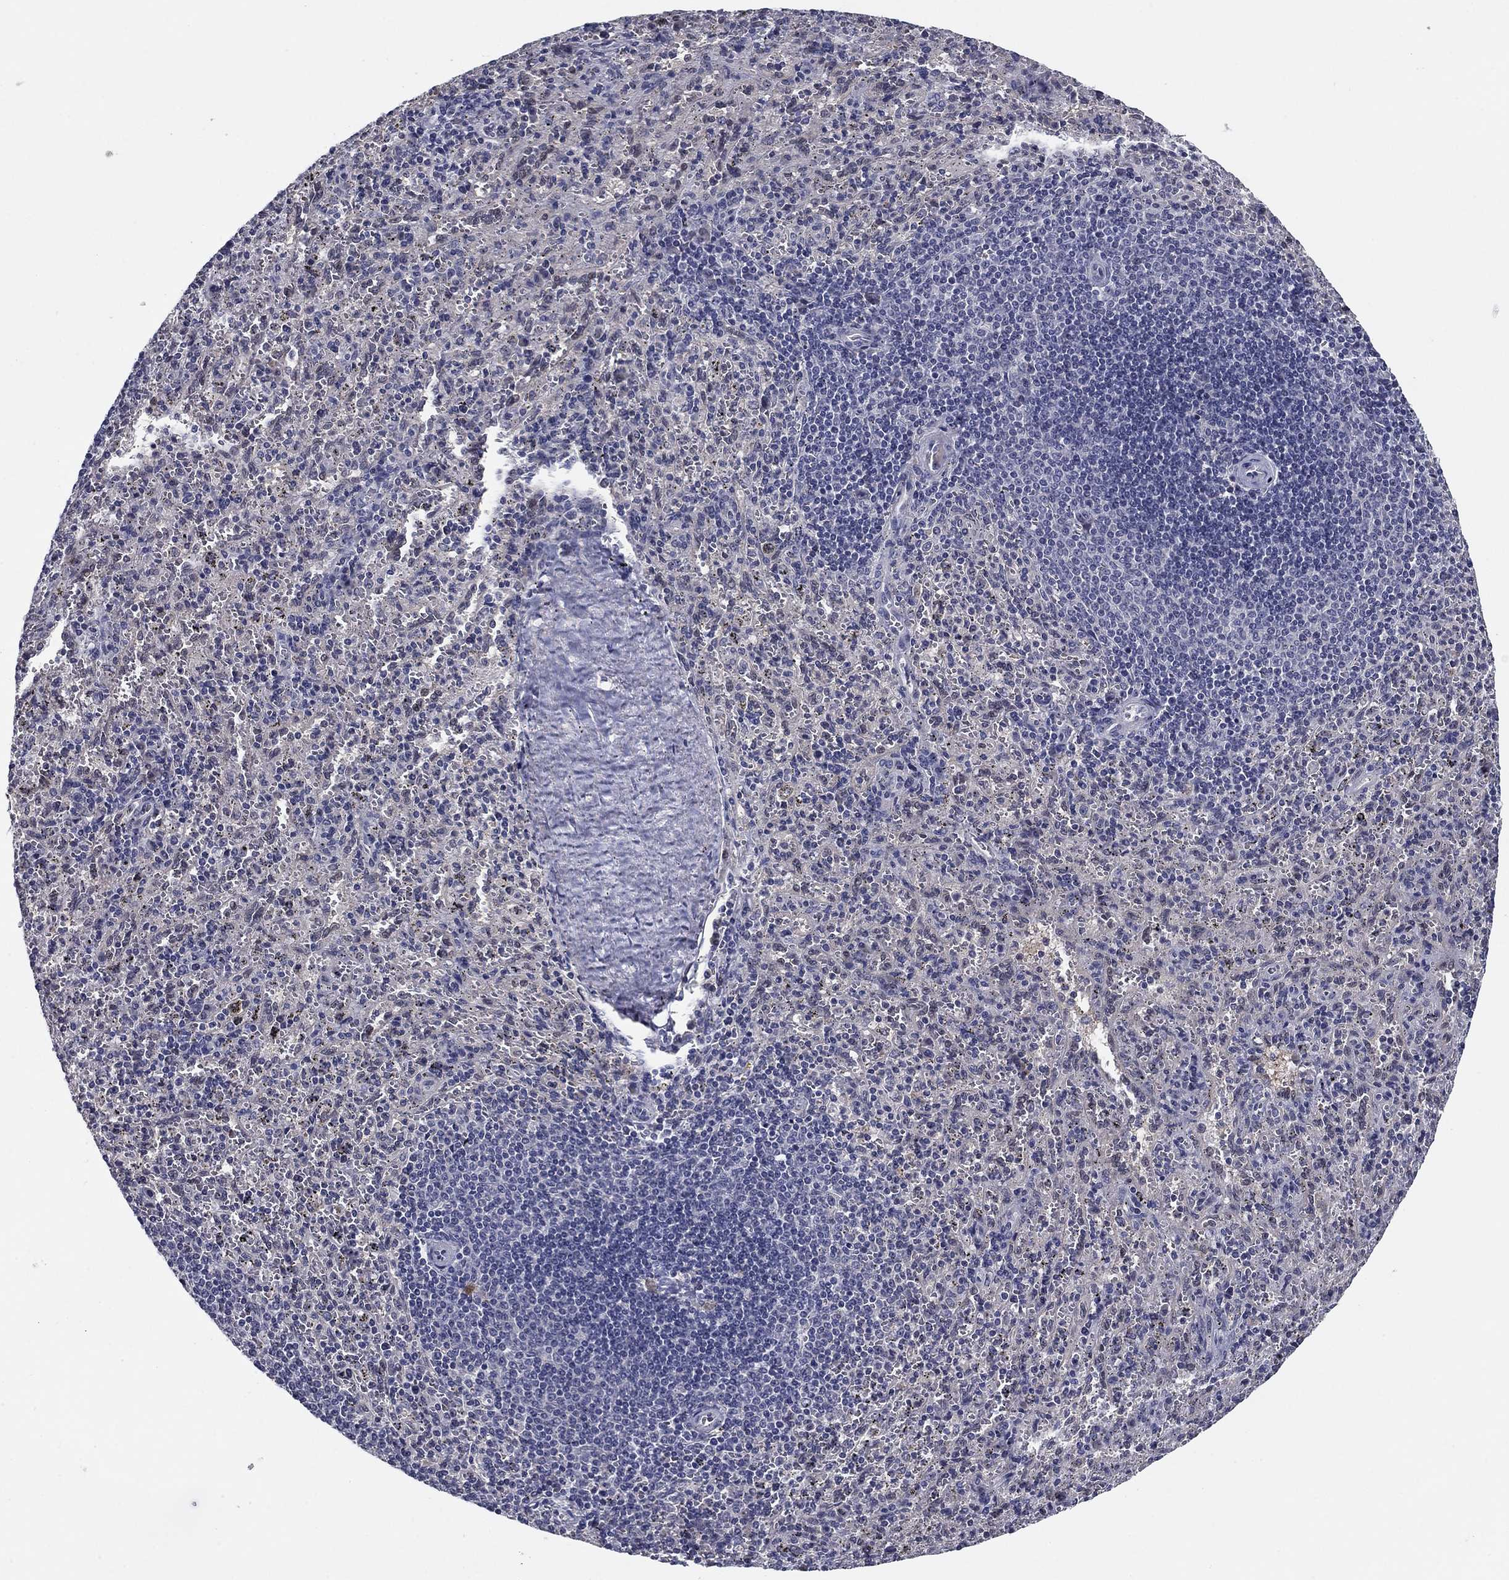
{"staining": {"intensity": "negative", "quantity": "none", "location": "none"}, "tissue": "spleen", "cell_type": "Cells in red pulp", "image_type": "normal", "snomed": [{"axis": "morphology", "description": "Normal tissue, NOS"}, {"axis": "topography", "description": "Spleen"}], "caption": "There is no significant positivity in cells in red pulp of spleen. The staining is performed using DAB brown chromogen with nuclei counter-stained in using hematoxylin.", "gene": "REXO5", "patient": {"sex": "male", "age": 57}}